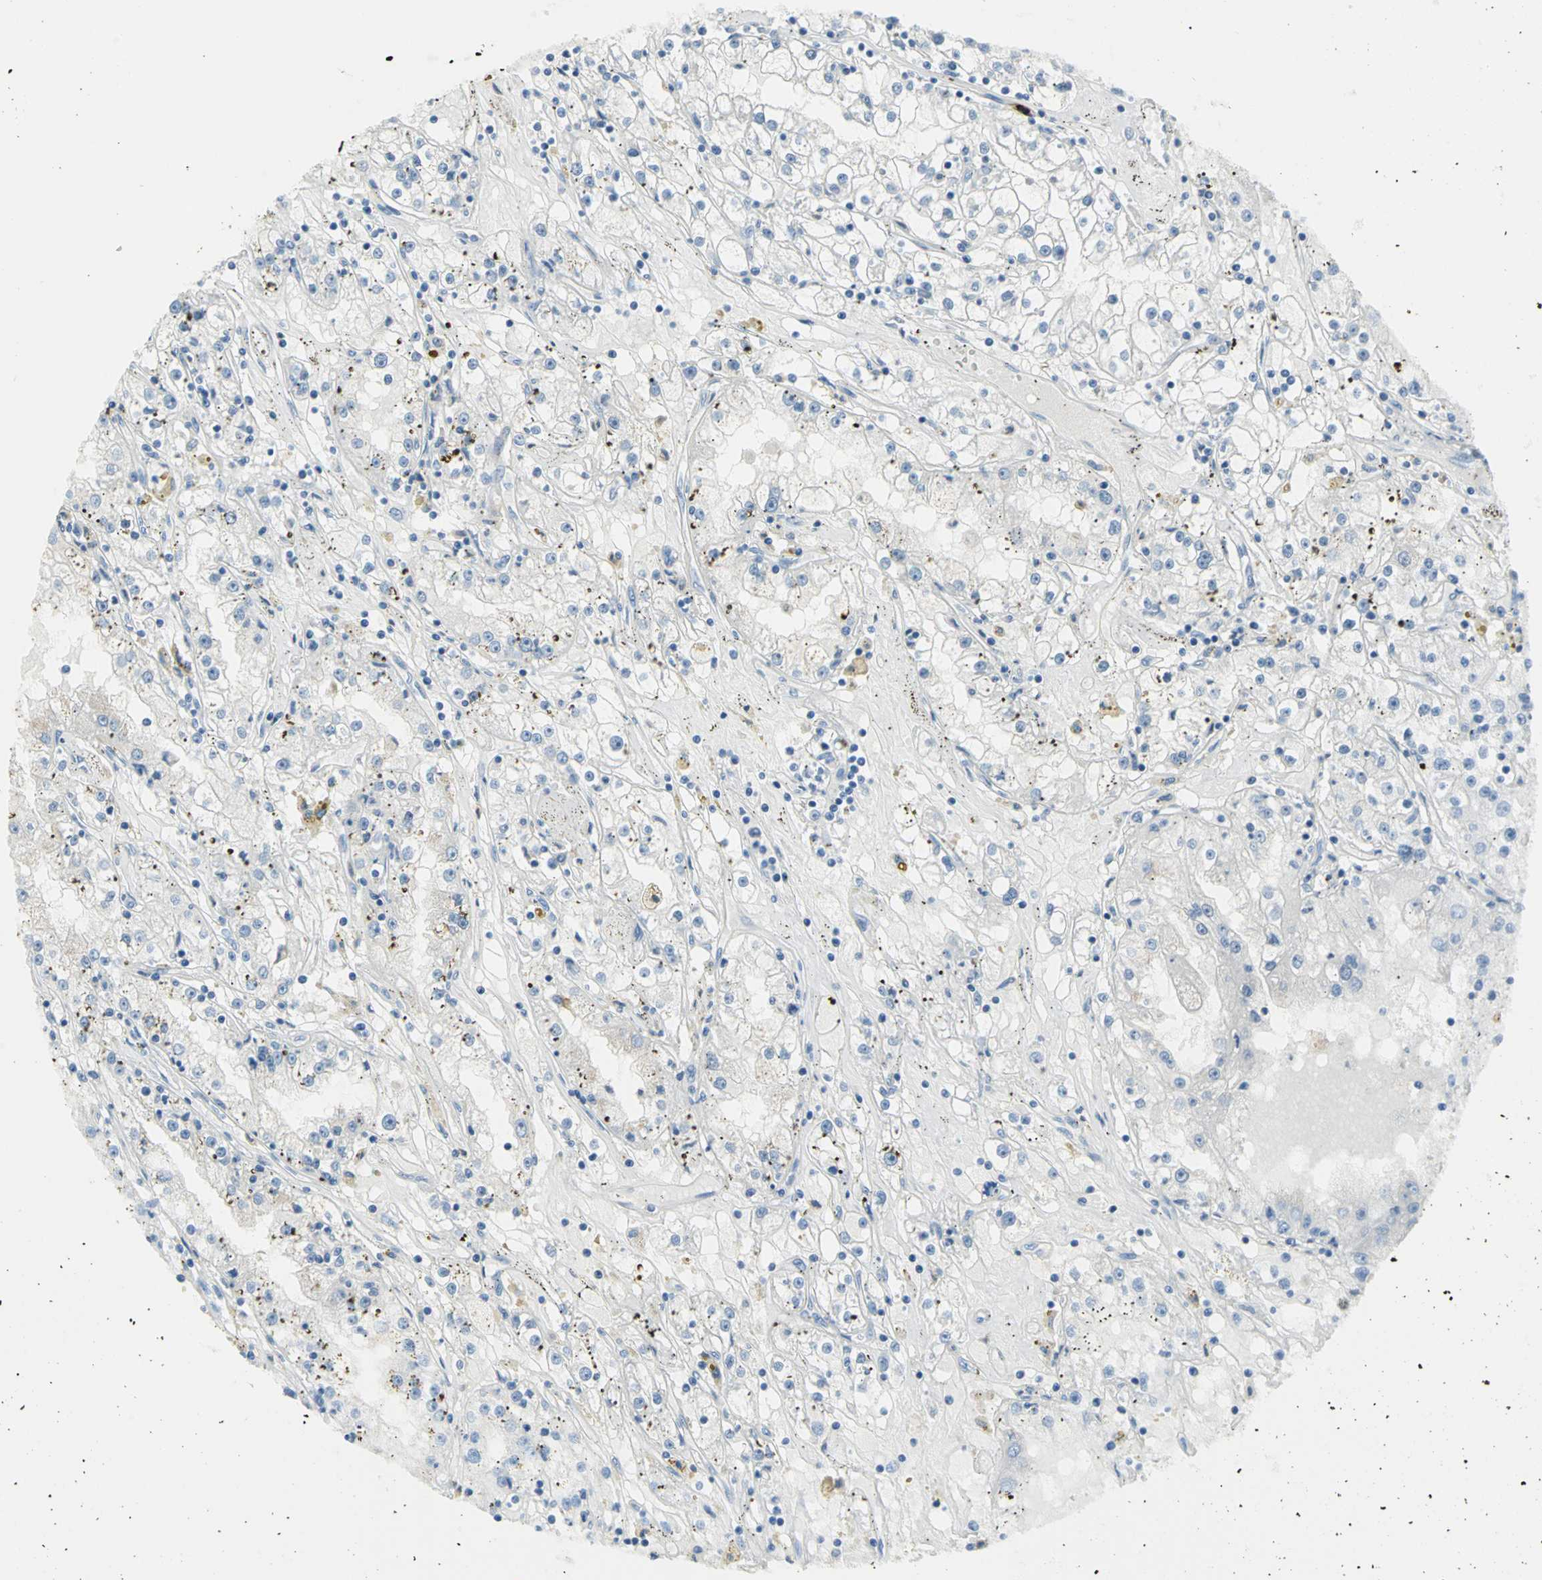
{"staining": {"intensity": "negative", "quantity": "none", "location": "none"}, "tissue": "renal cancer", "cell_type": "Tumor cells", "image_type": "cancer", "snomed": [{"axis": "morphology", "description": "Adenocarcinoma, NOS"}, {"axis": "topography", "description": "Kidney"}], "caption": "The immunohistochemistry photomicrograph has no significant positivity in tumor cells of renal cancer (adenocarcinoma) tissue.", "gene": "ALOX15", "patient": {"sex": "male", "age": 56}}